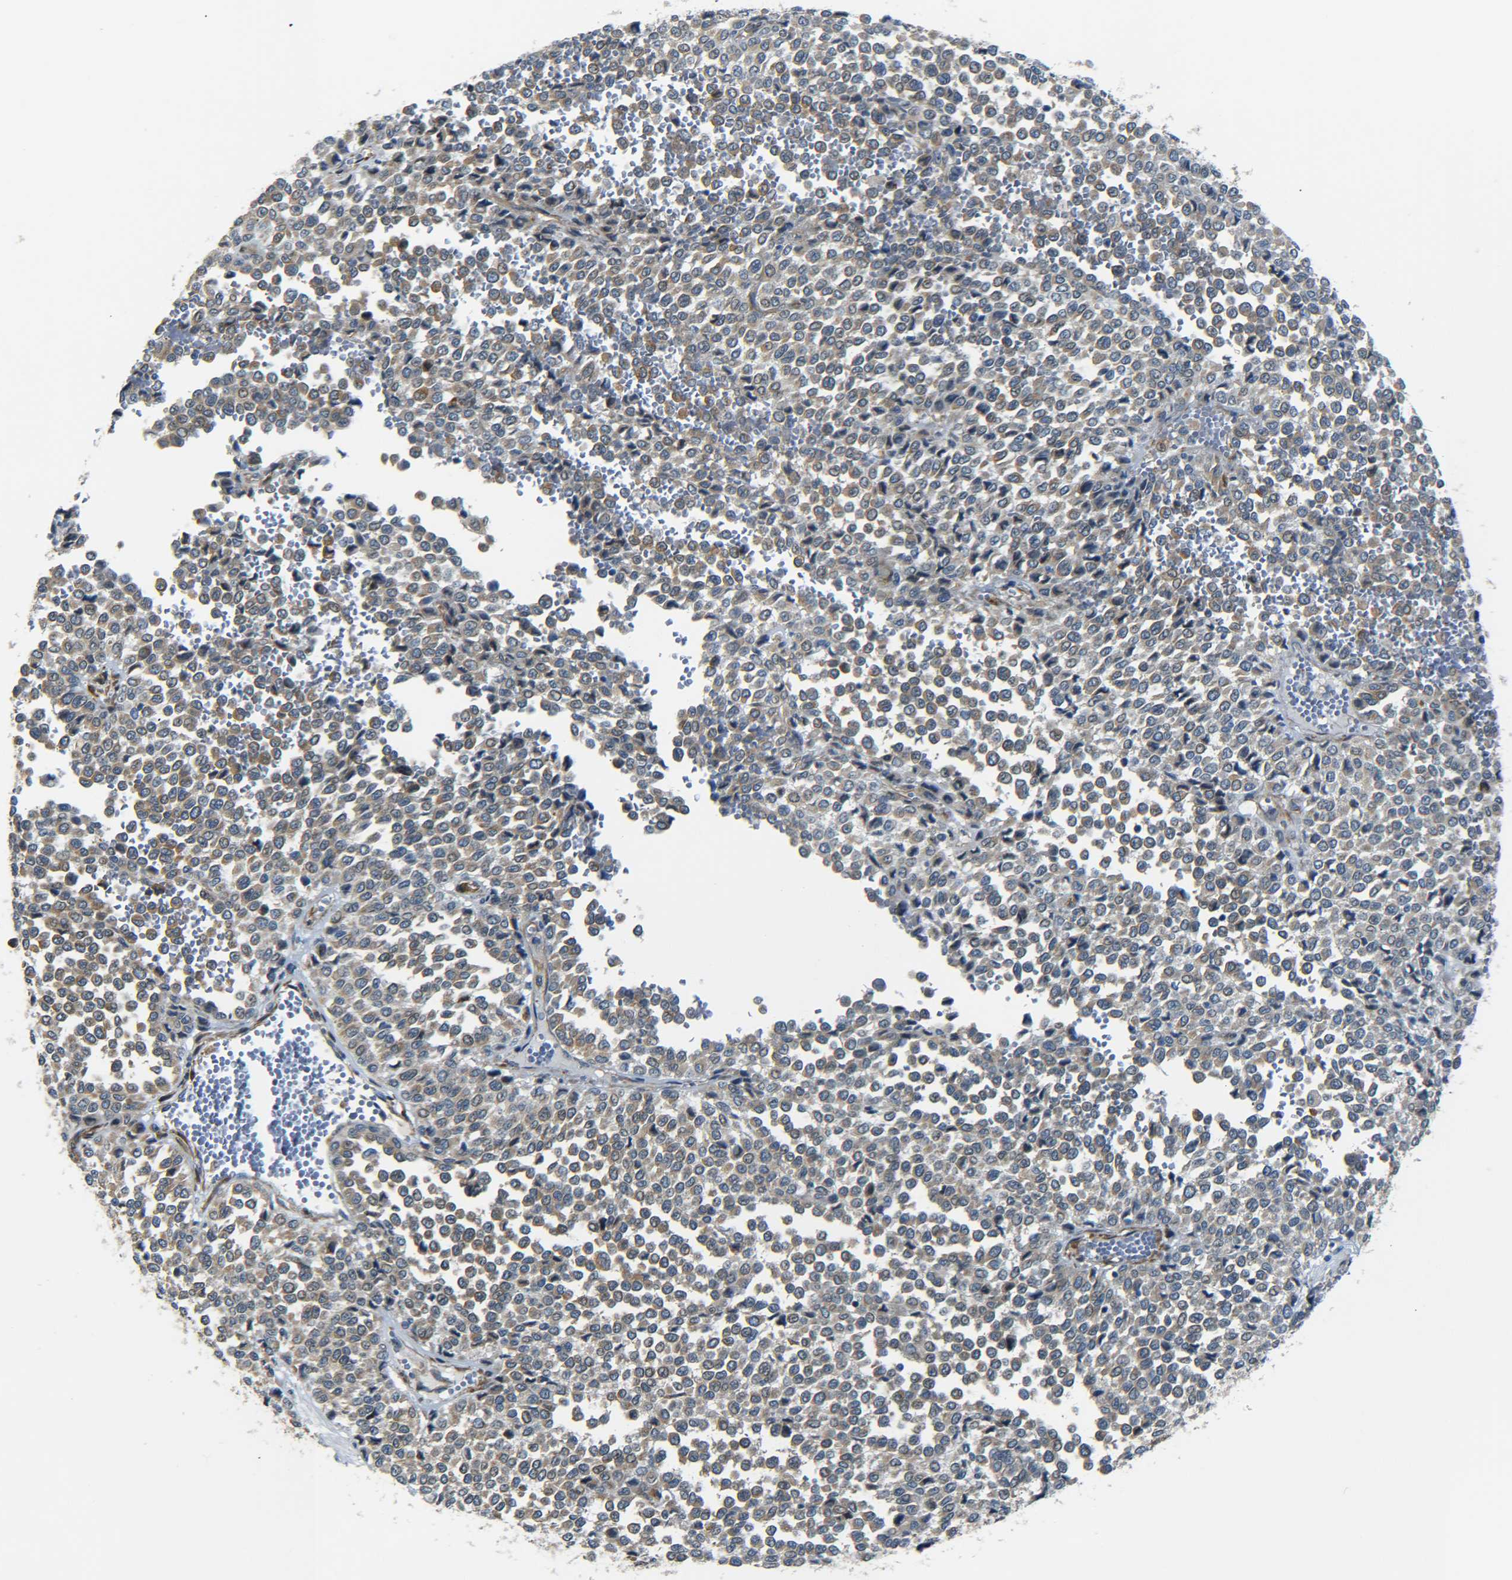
{"staining": {"intensity": "weak", "quantity": ">75%", "location": "cytoplasmic/membranous"}, "tissue": "melanoma", "cell_type": "Tumor cells", "image_type": "cancer", "snomed": [{"axis": "morphology", "description": "Malignant melanoma, Metastatic site"}, {"axis": "topography", "description": "Pancreas"}], "caption": "Protein analysis of malignant melanoma (metastatic site) tissue displays weak cytoplasmic/membranous positivity in approximately >75% of tumor cells.", "gene": "MEIS1", "patient": {"sex": "female", "age": 30}}